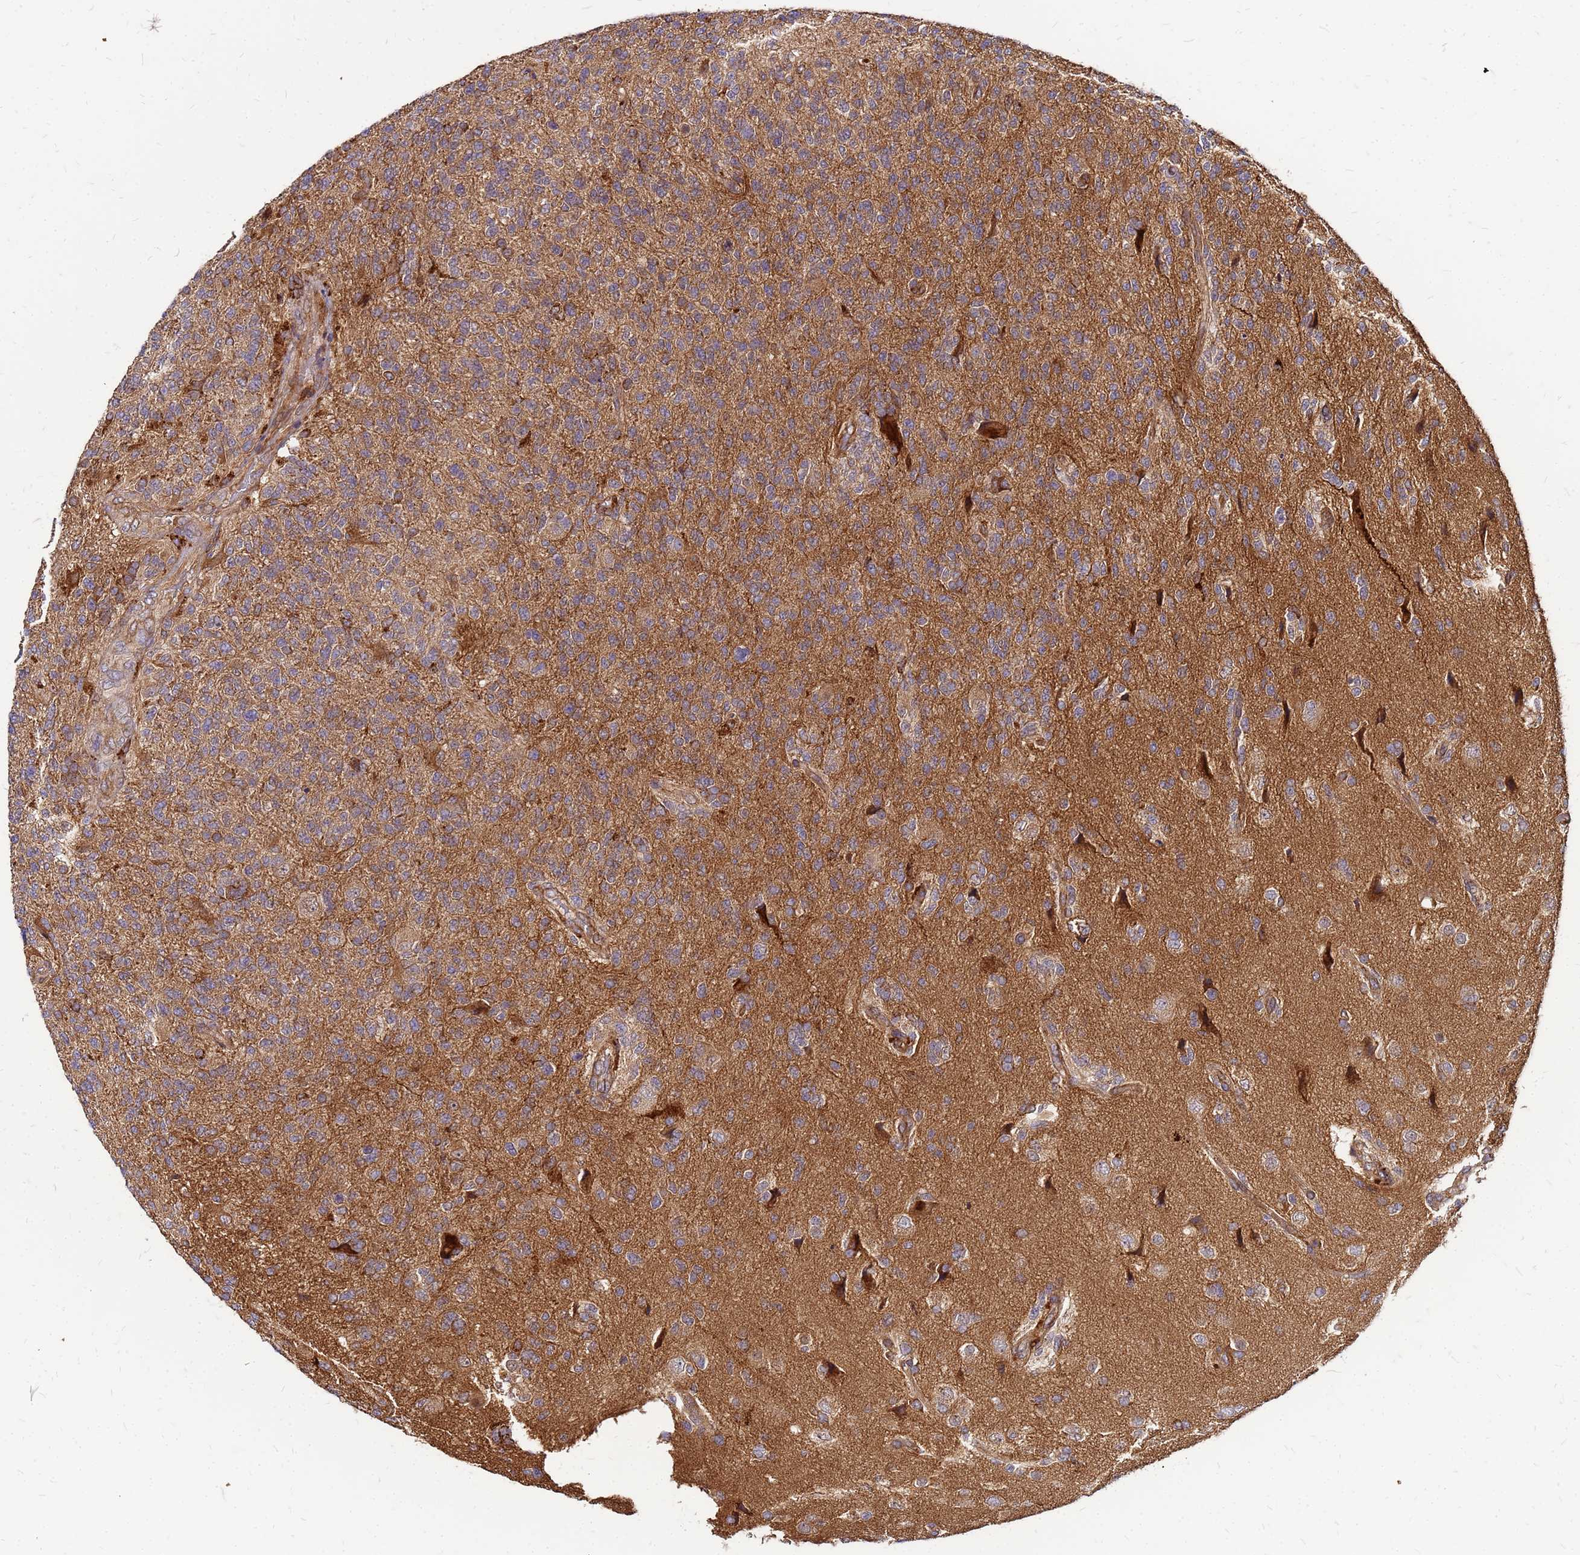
{"staining": {"intensity": "weak", "quantity": "25%-75%", "location": "cytoplasmic/membranous"}, "tissue": "glioma", "cell_type": "Tumor cells", "image_type": "cancer", "snomed": [{"axis": "morphology", "description": "Glioma, malignant, High grade"}, {"axis": "topography", "description": "Brain"}], "caption": "Malignant glioma (high-grade) was stained to show a protein in brown. There is low levels of weak cytoplasmic/membranous positivity in about 25%-75% of tumor cells. The staining was performed using DAB, with brown indicating positive protein expression. Nuclei are stained blue with hematoxylin.", "gene": "CYBC1", "patient": {"sex": "male", "age": 56}}